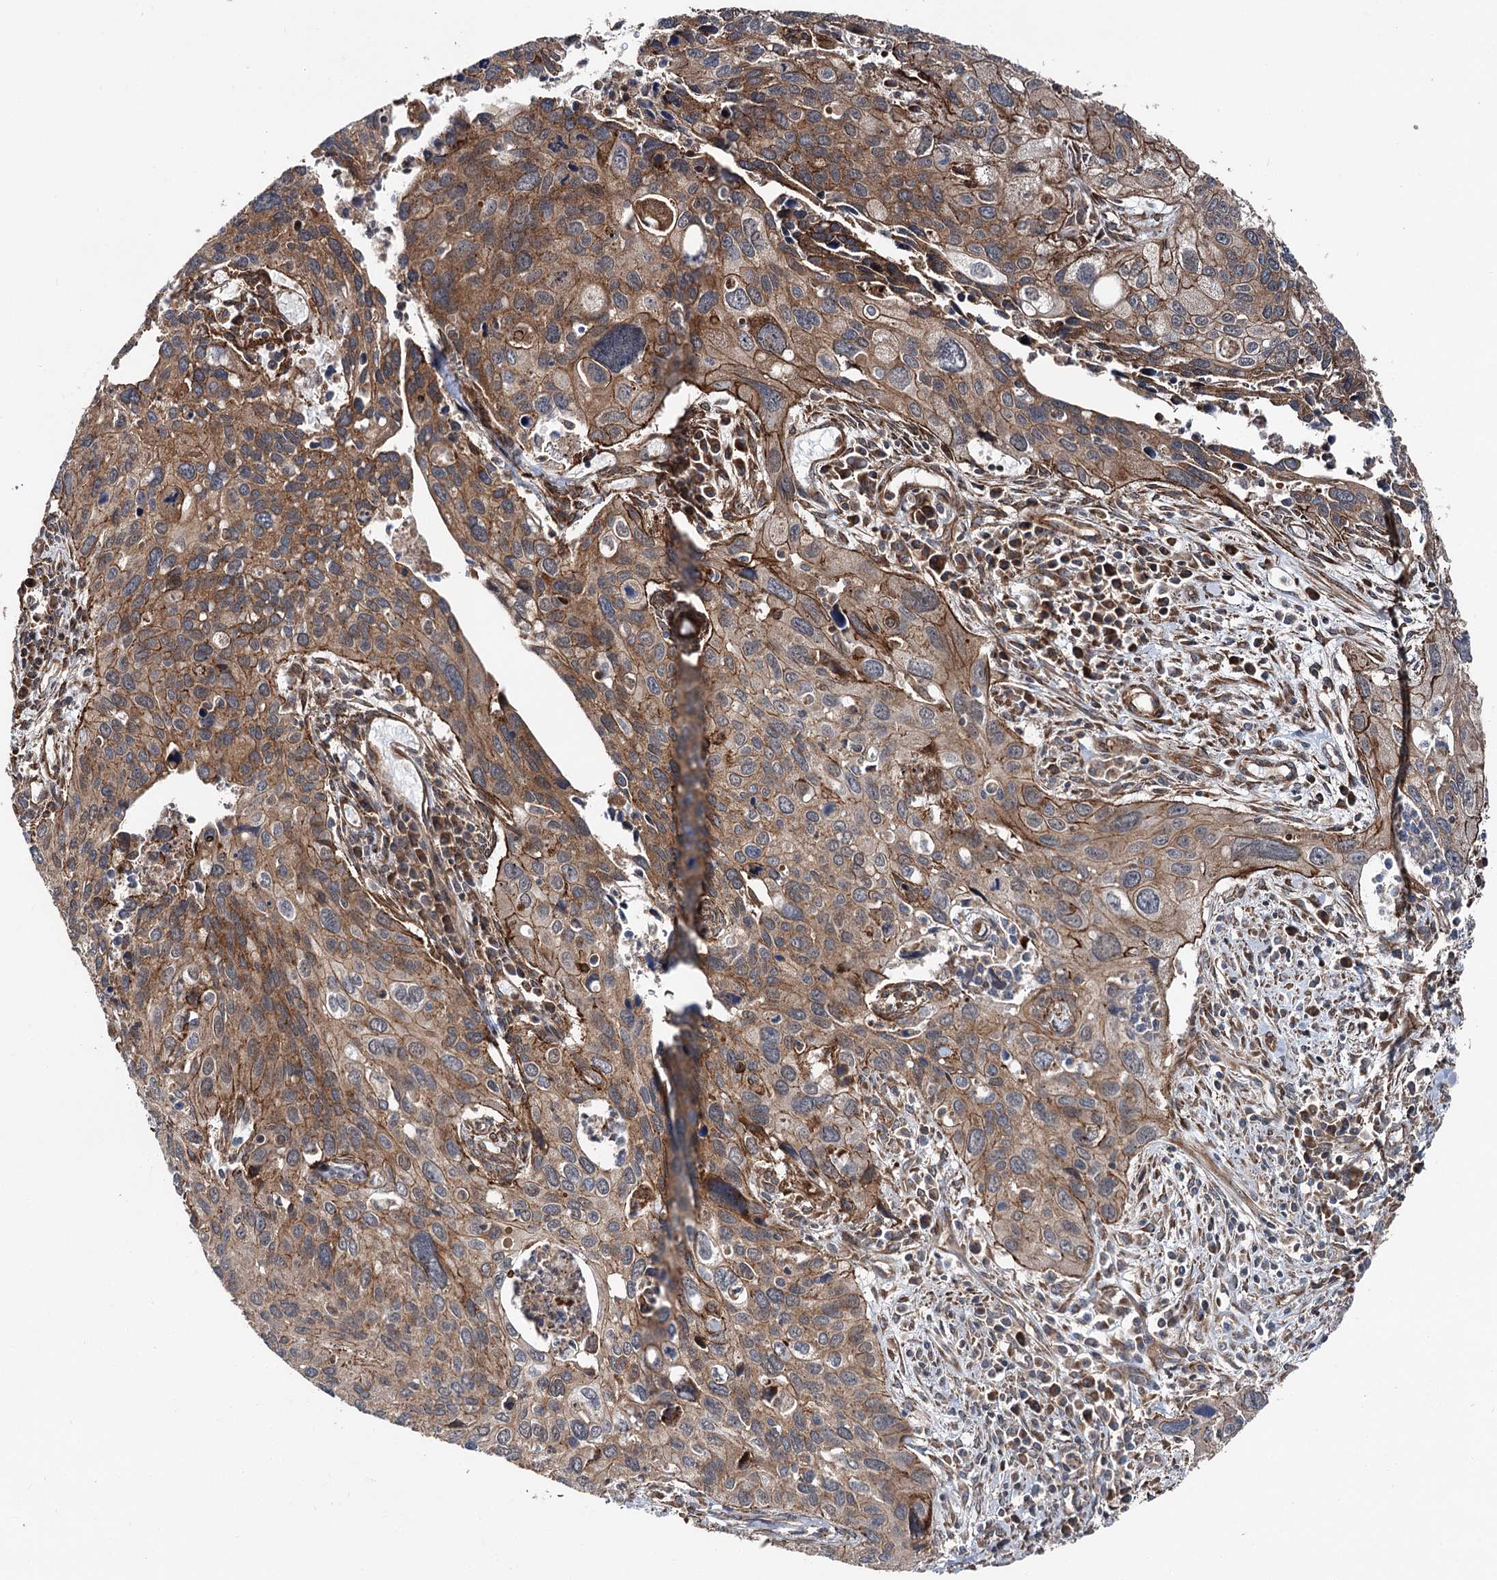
{"staining": {"intensity": "moderate", "quantity": ">75%", "location": "cytoplasmic/membranous"}, "tissue": "cervical cancer", "cell_type": "Tumor cells", "image_type": "cancer", "snomed": [{"axis": "morphology", "description": "Squamous cell carcinoma, NOS"}, {"axis": "topography", "description": "Cervix"}], "caption": "Immunohistochemistry (IHC) image of cervical cancer (squamous cell carcinoma) stained for a protein (brown), which exhibits medium levels of moderate cytoplasmic/membranous positivity in approximately >75% of tumor cells.", "gene": "ITFG2", "patient": {"sex": "female", "age": 55}}